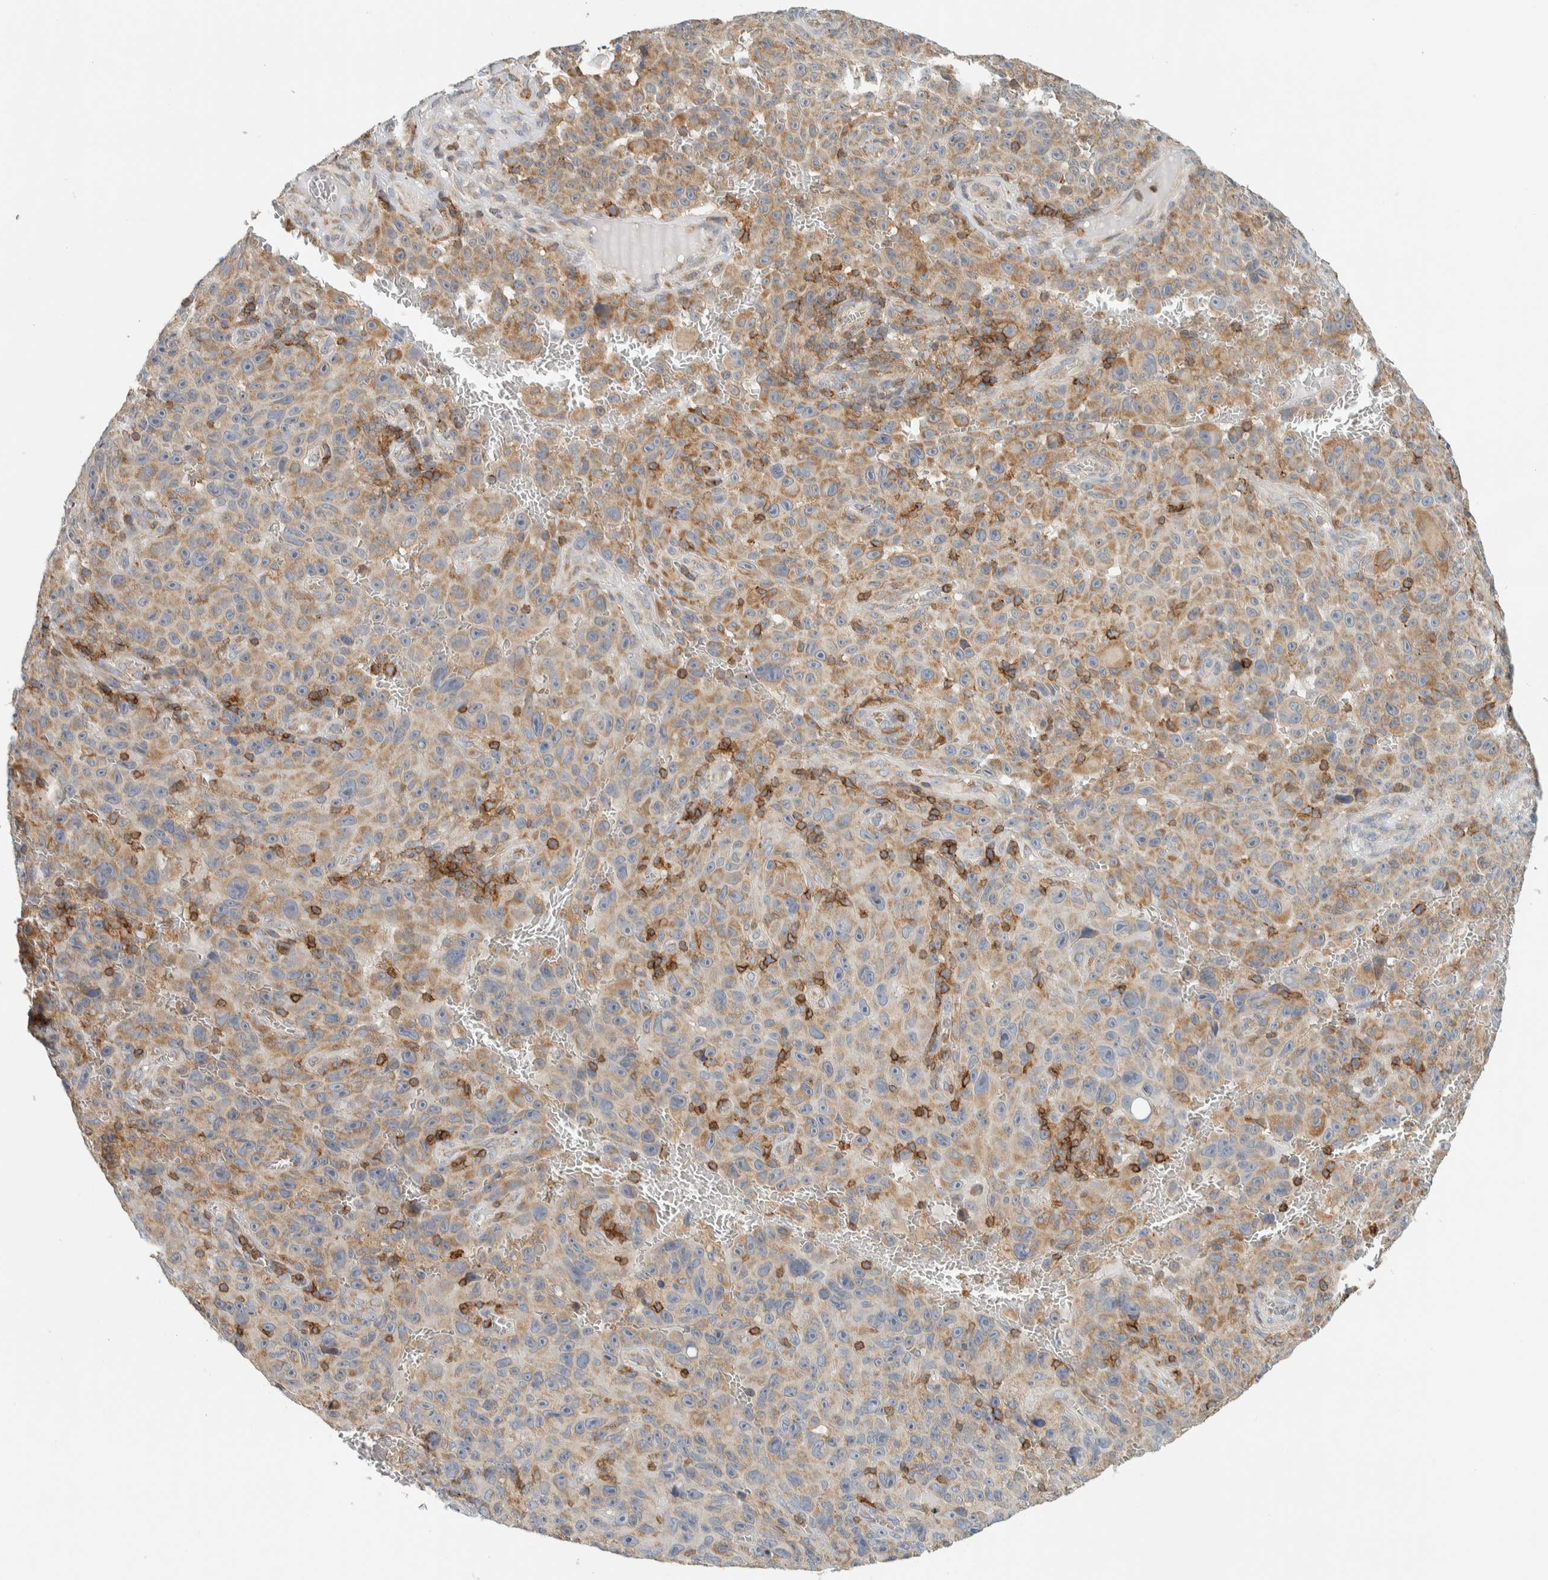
{"staining": {"intensity": "moderate", "quantity": "25%-75%", "location": "cytoplasmic/membranous"}, "tissue": "melanoma", "cell_type": "Tumor cells", "image_type": "cancer", "snomed": [{"axis": "morphology", "description": "Malignant melanoma, NOS"}, {"axis": "topography", "description": "Skin"}], "caption": "DAB immunohistochemical staining of human melanoma shows moderate cytoplasmic/membranous protein positivity in approximately 25%-75% of tumor cells. (Brightfield microscopy of DAB IHC at high magnification).", "gene": "CCDC57", "patient": {"sex": "female", "age": 82}}